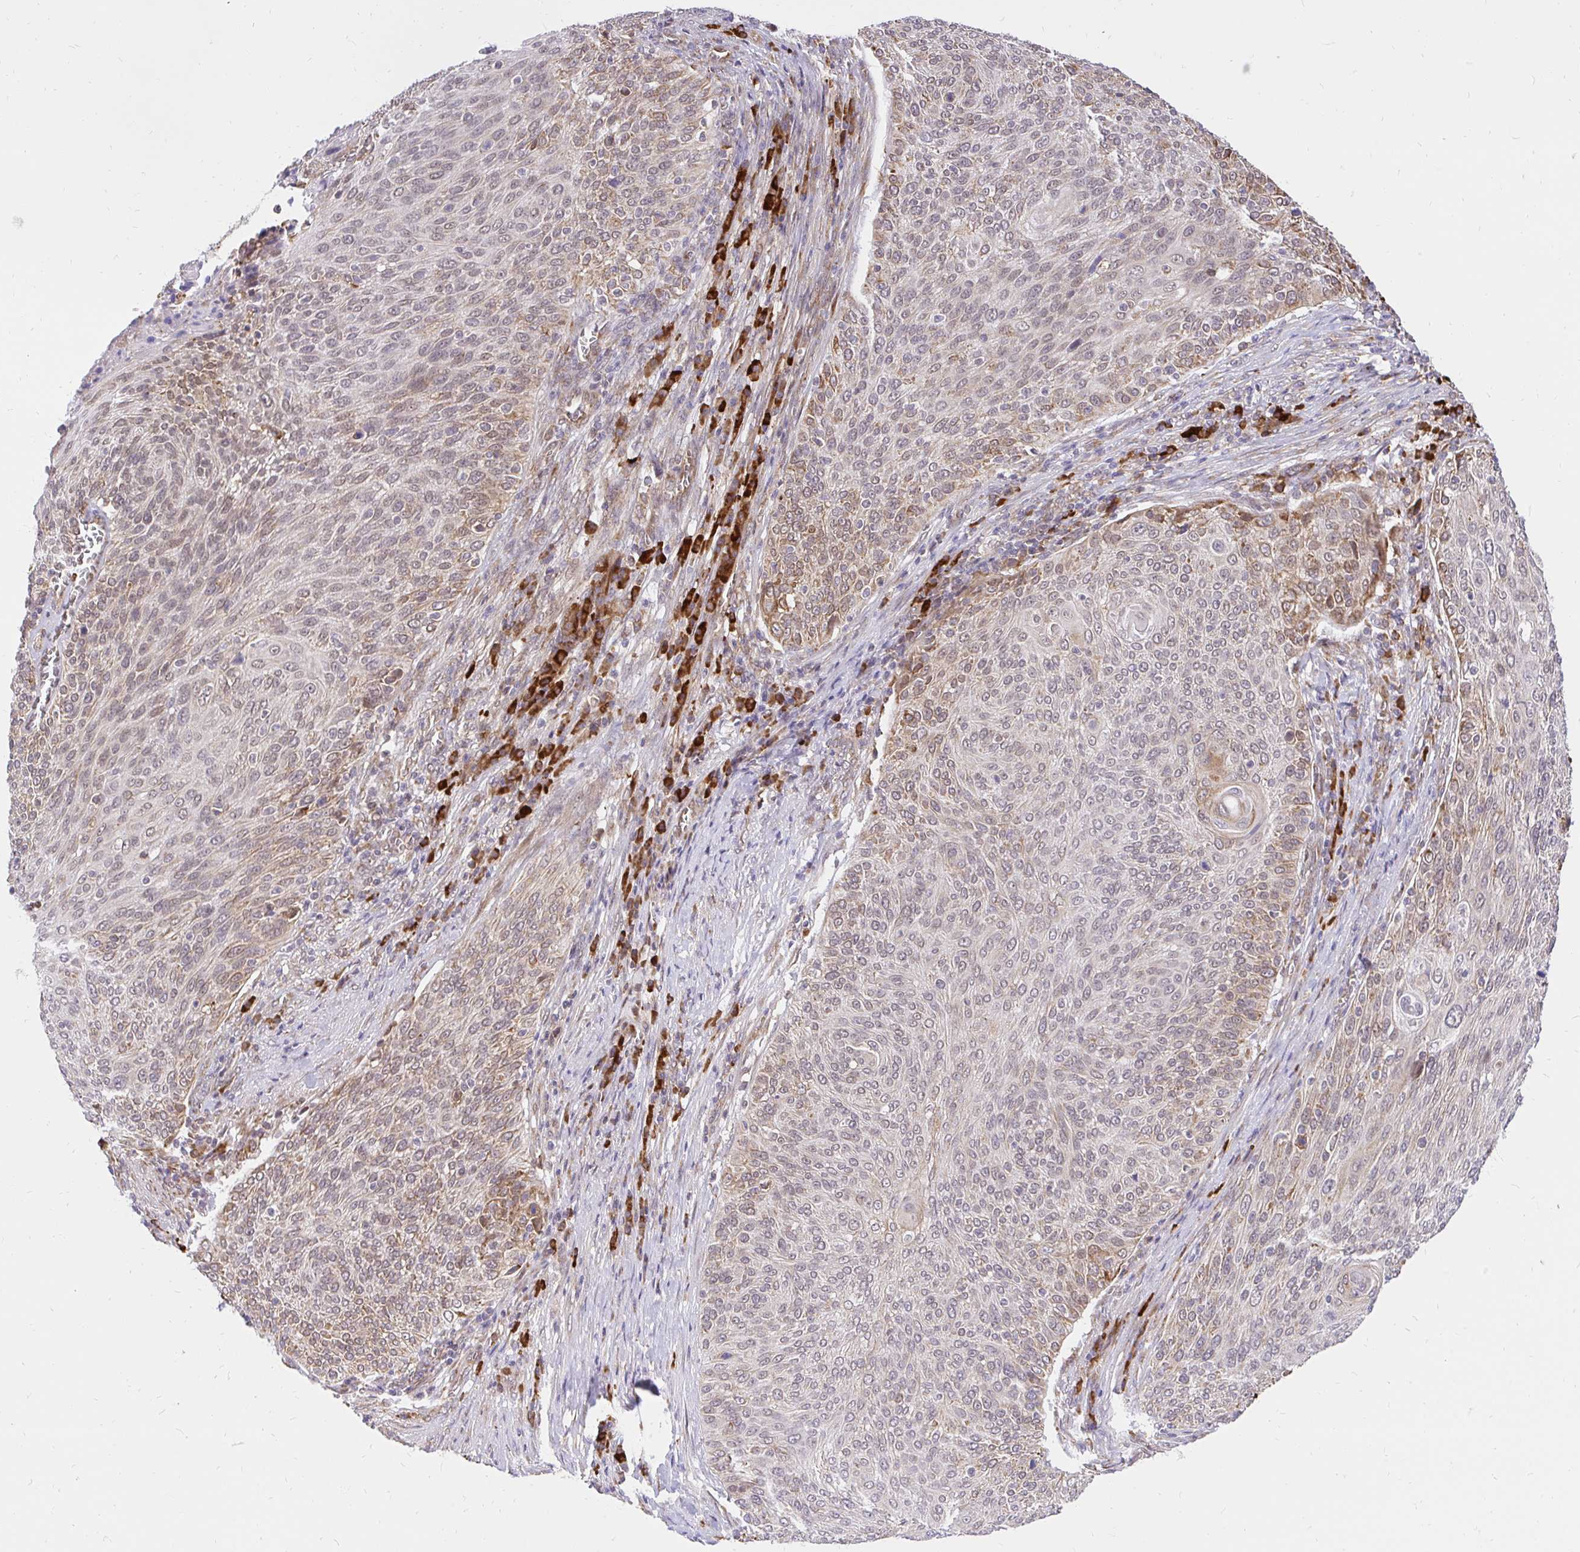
{"staining": {"intensity": "moderate", "quantity": "25%-75%", "location": "cytoplasmic/membranous"}, "tissue": "cervical cancer", "cell_type": "Tumor cells", "image_type": "cancer", "snomed": [{"axis": "morphology", "description": "Squamous cell carcinoma, NOS"}, {"axis": "topography", "description": "Cervix"}], "caption": "Protein staining shows moderate cytoplasmic/membranous expression in about 25%-75% of tumor cells in cervical cancer. (DAB (3,3'-diaminobenzidine) IHC with brightfield microscopy, high magnification).", "gene": "NAALAD2", "patient": {"sex": "female", "age": 31}}